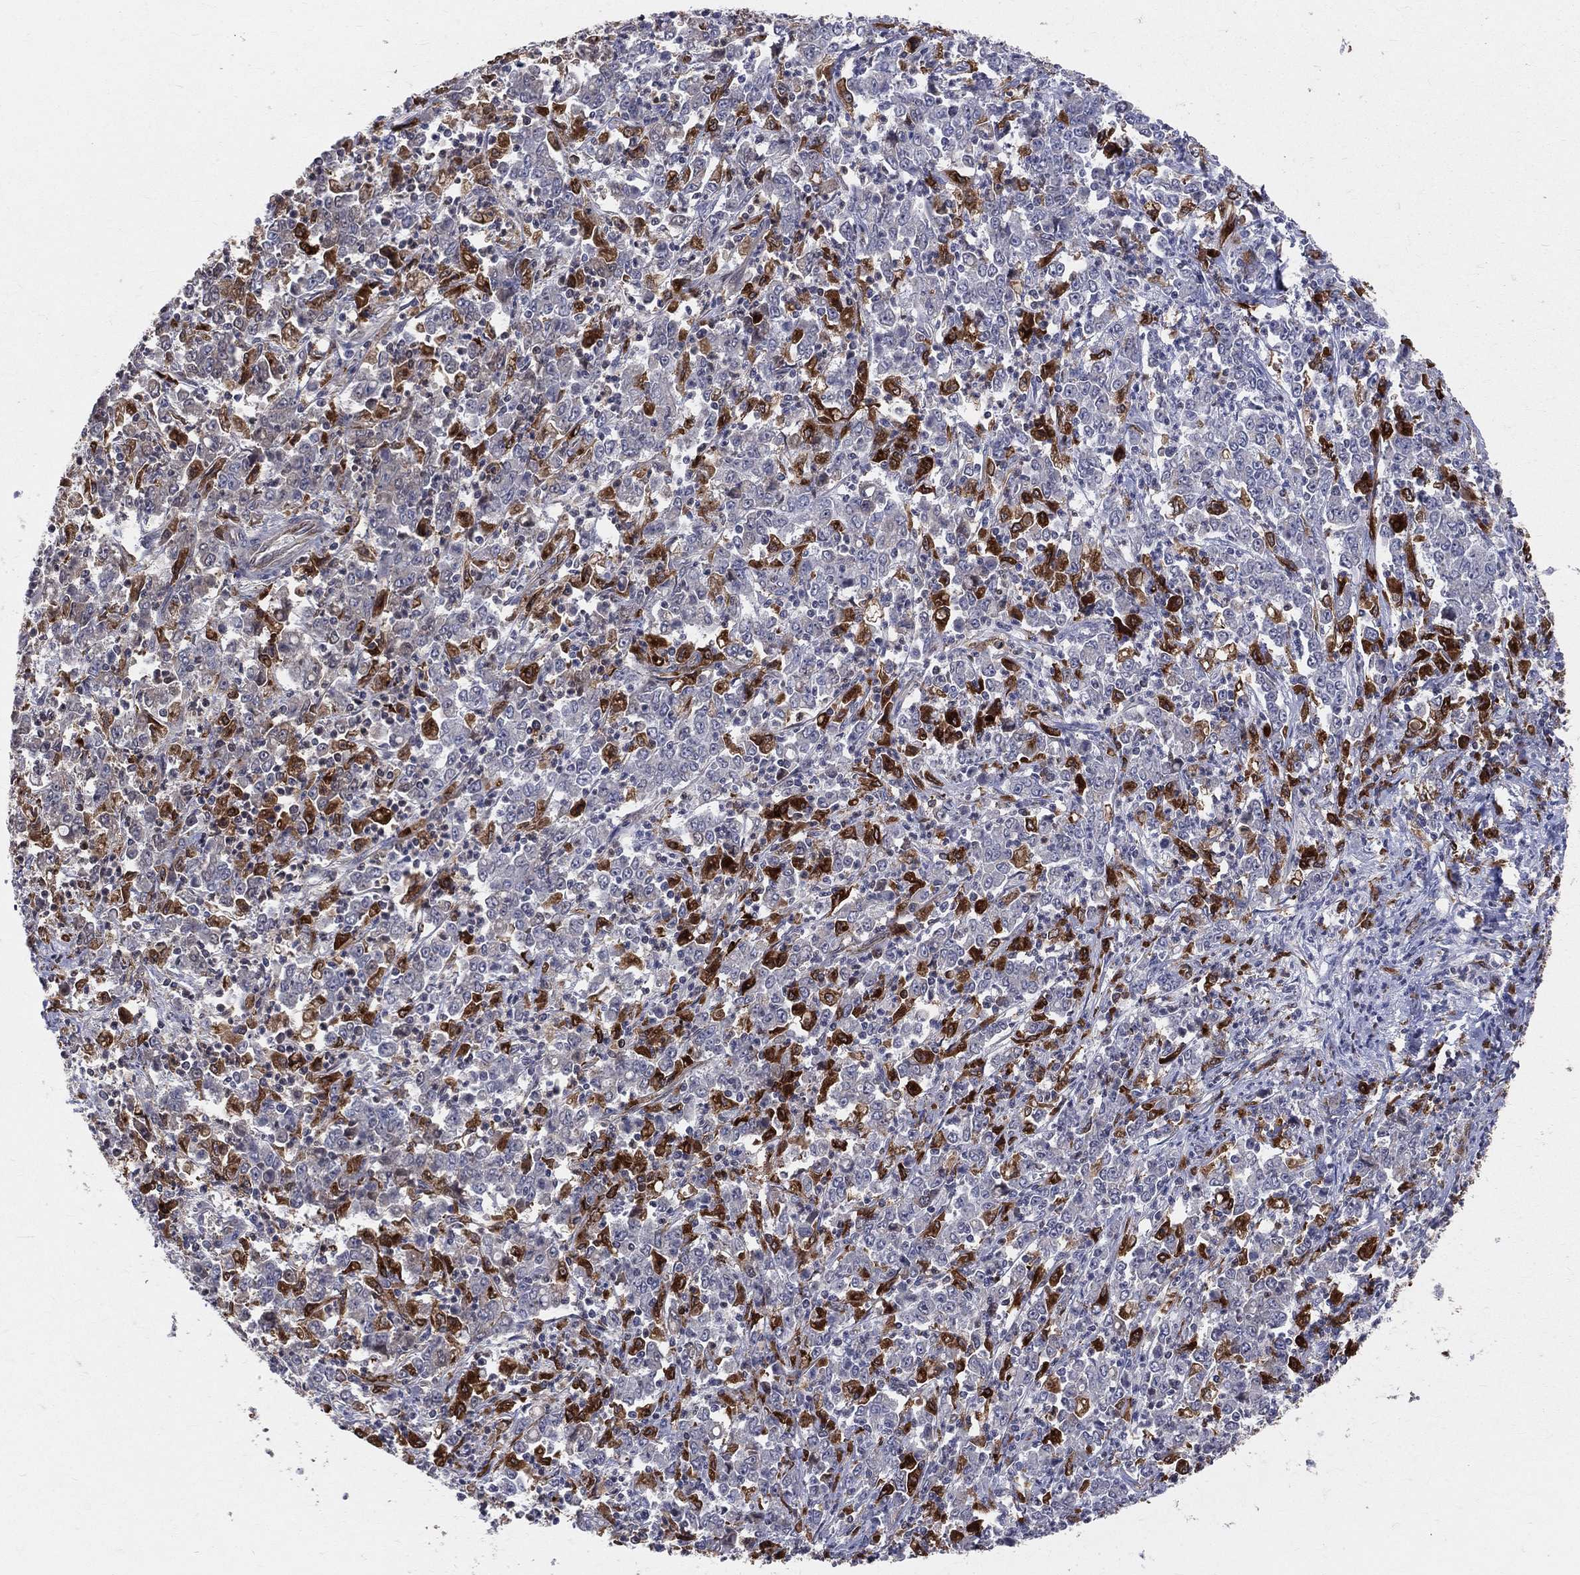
{"staining": {"intensity": "strong", "quantity": "<25%", "location": "cytoplasmic/membranous"}, "tissue": "stomach cancer", "cell_type": "Tumor cells", "image_type": "cancer", "snomed": [{"axis": "morphology", "description": "Adenocarcinoma, NOS"}, {"axis": "topography", "description": "Stomach, lower"}], "caption": "This photomicrograph reveals immunohistochemistry (IHC) staining of stomach adenocarcinoma, with medium strong cytoplasmic/membranous positivity in approximately <25% of tumor cells.", "gene": "CD74", "patient": {"sex": "female", "age": 71}}